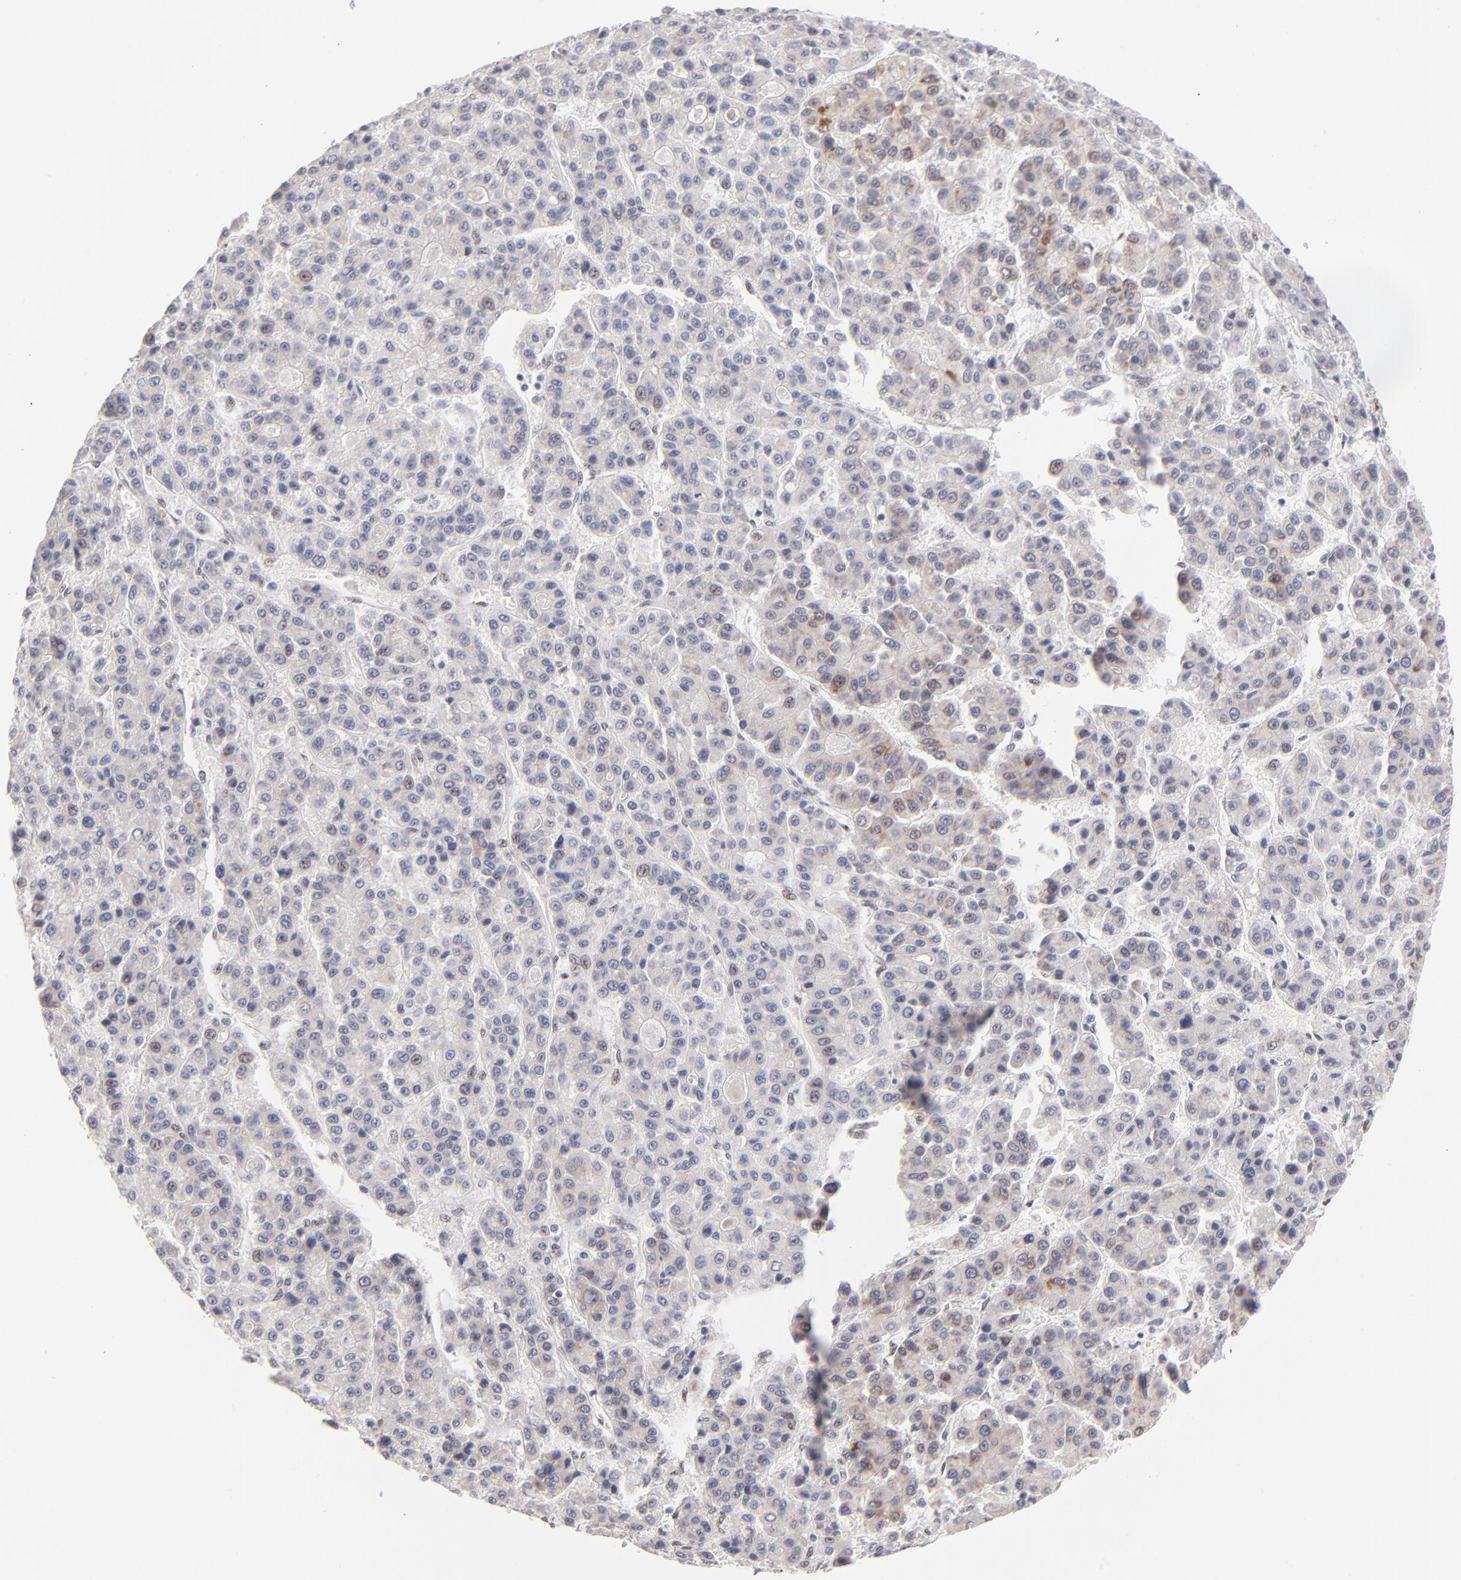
{"staining": {"intensity": "moderate", "quantity": "<25%", "location": "cytoplasmic/membranous"}, "tissue": "liver cancer", "cell_type": "Tumor cells", "image_type": "cancer", "snomed": [{"axis": "morphology", "description": "Carcinoma, Hepatocellular, NOS"}, {"axis": "topography", "description": "Liver"}], "caption": "Liver cancer stained with DAB immunohistochemistry demonstrates low levels of moderate cytoplasmic/membranous staining in approximately <25% of tumor cells. (Brightfield microscopy of DAB IHC at high magnification).", "gene": "STAT3", "patient": {"sex": "male", "age": 70}}